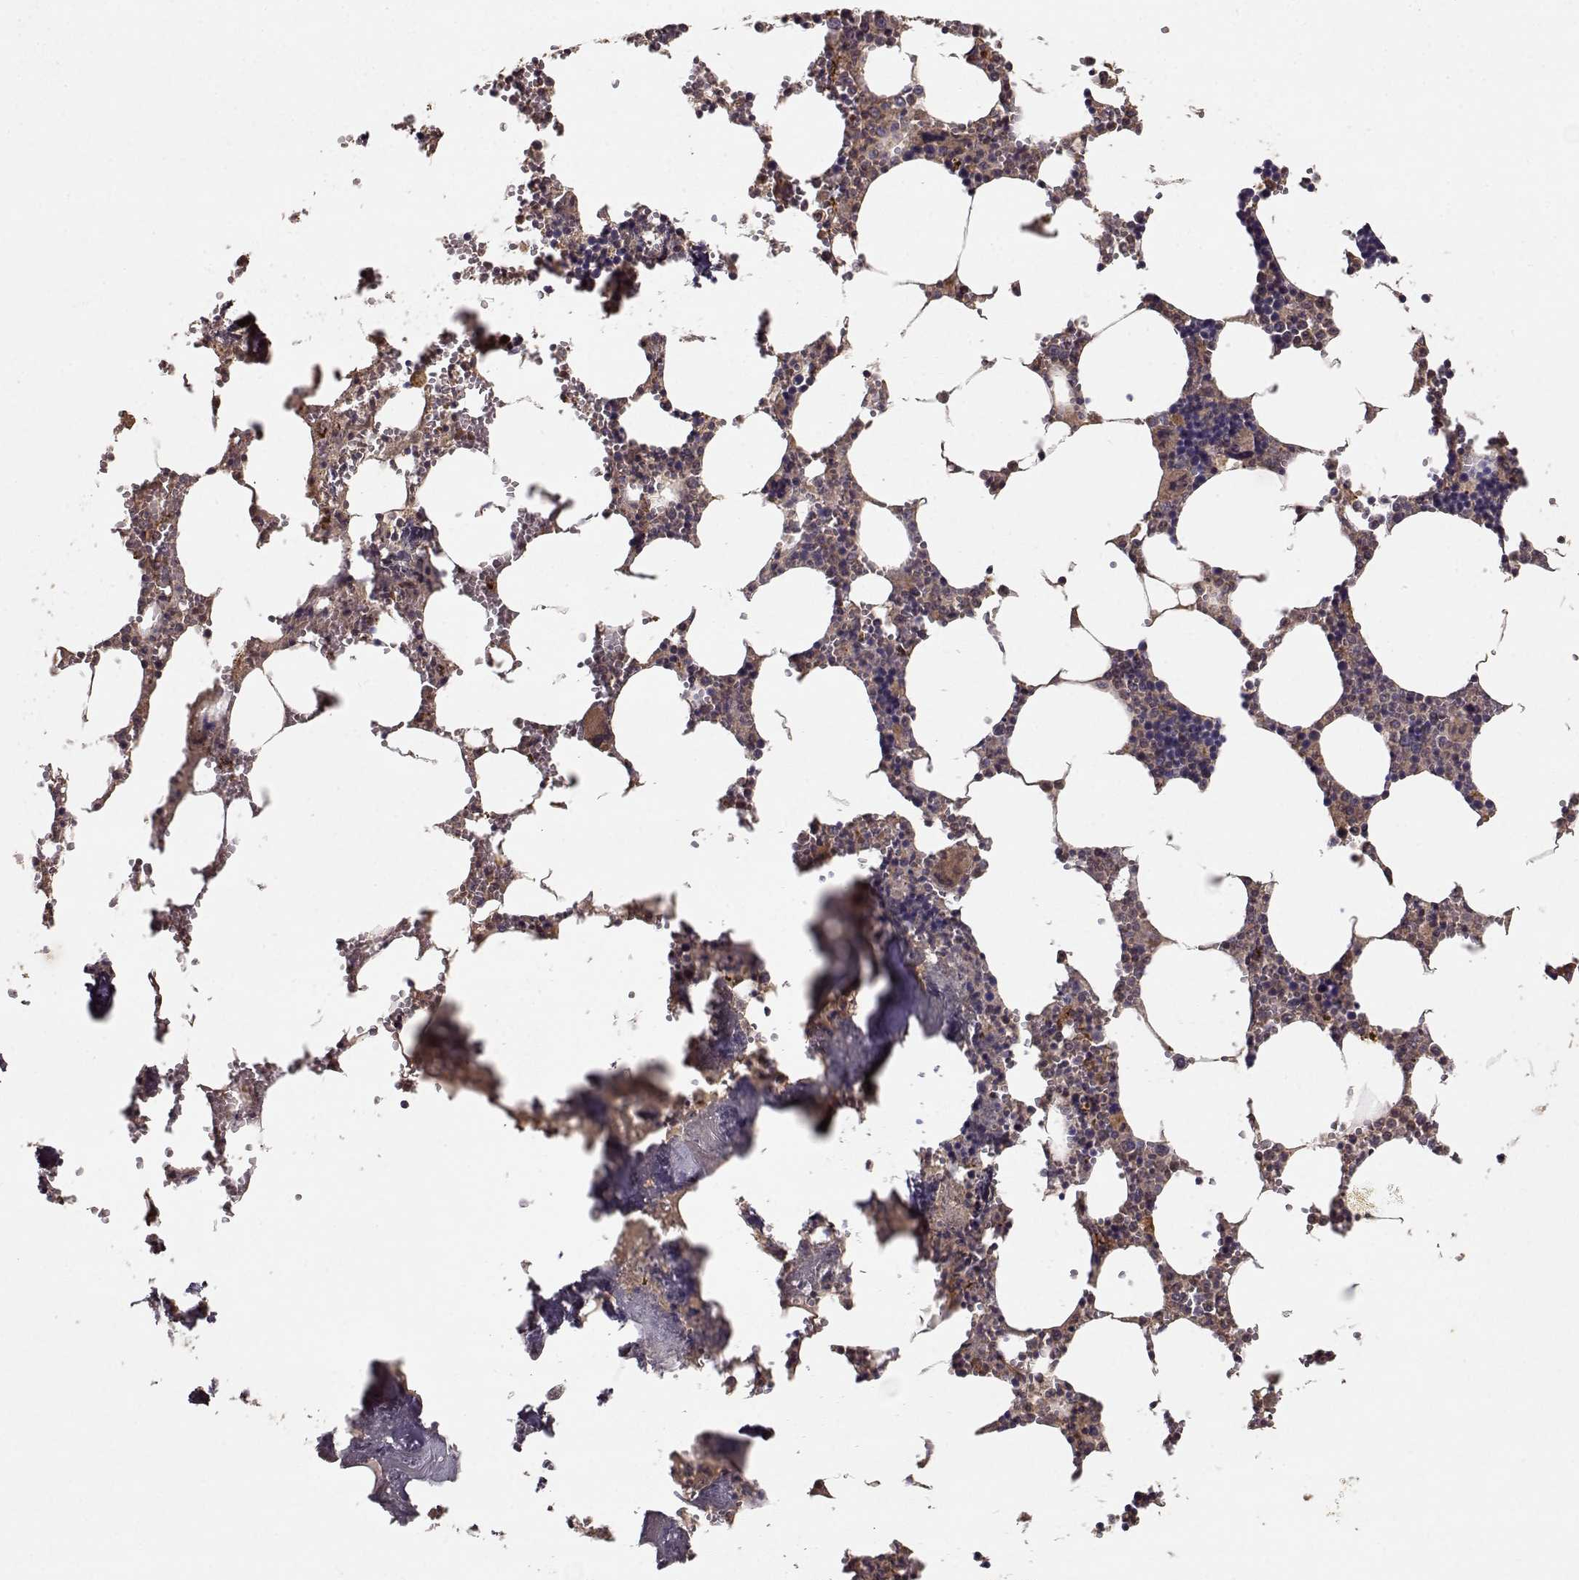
{"staining": {"intensity": "moderate", "quantity": "25%-75%", "location": "cytoplasmic/membranous"}, "tissue": "bone marrow", "cell_type": "Hematopoietic cells", "image_type": "normal", "snomed": [{"axis": "morphology", "description": "Normal tissue, NOS"}, {"axis": "topography", "description": "Bone marrow"}], "caption": "This photomicrograph exhibits immunohistochemistry staining of normal human bone marrow, with medium moderate cytoplasmic/membranous staining in about 25%-75% of hematopoietic cells.", "gene": "TARS3", "patient": {"sex": "male", "age": 54}}